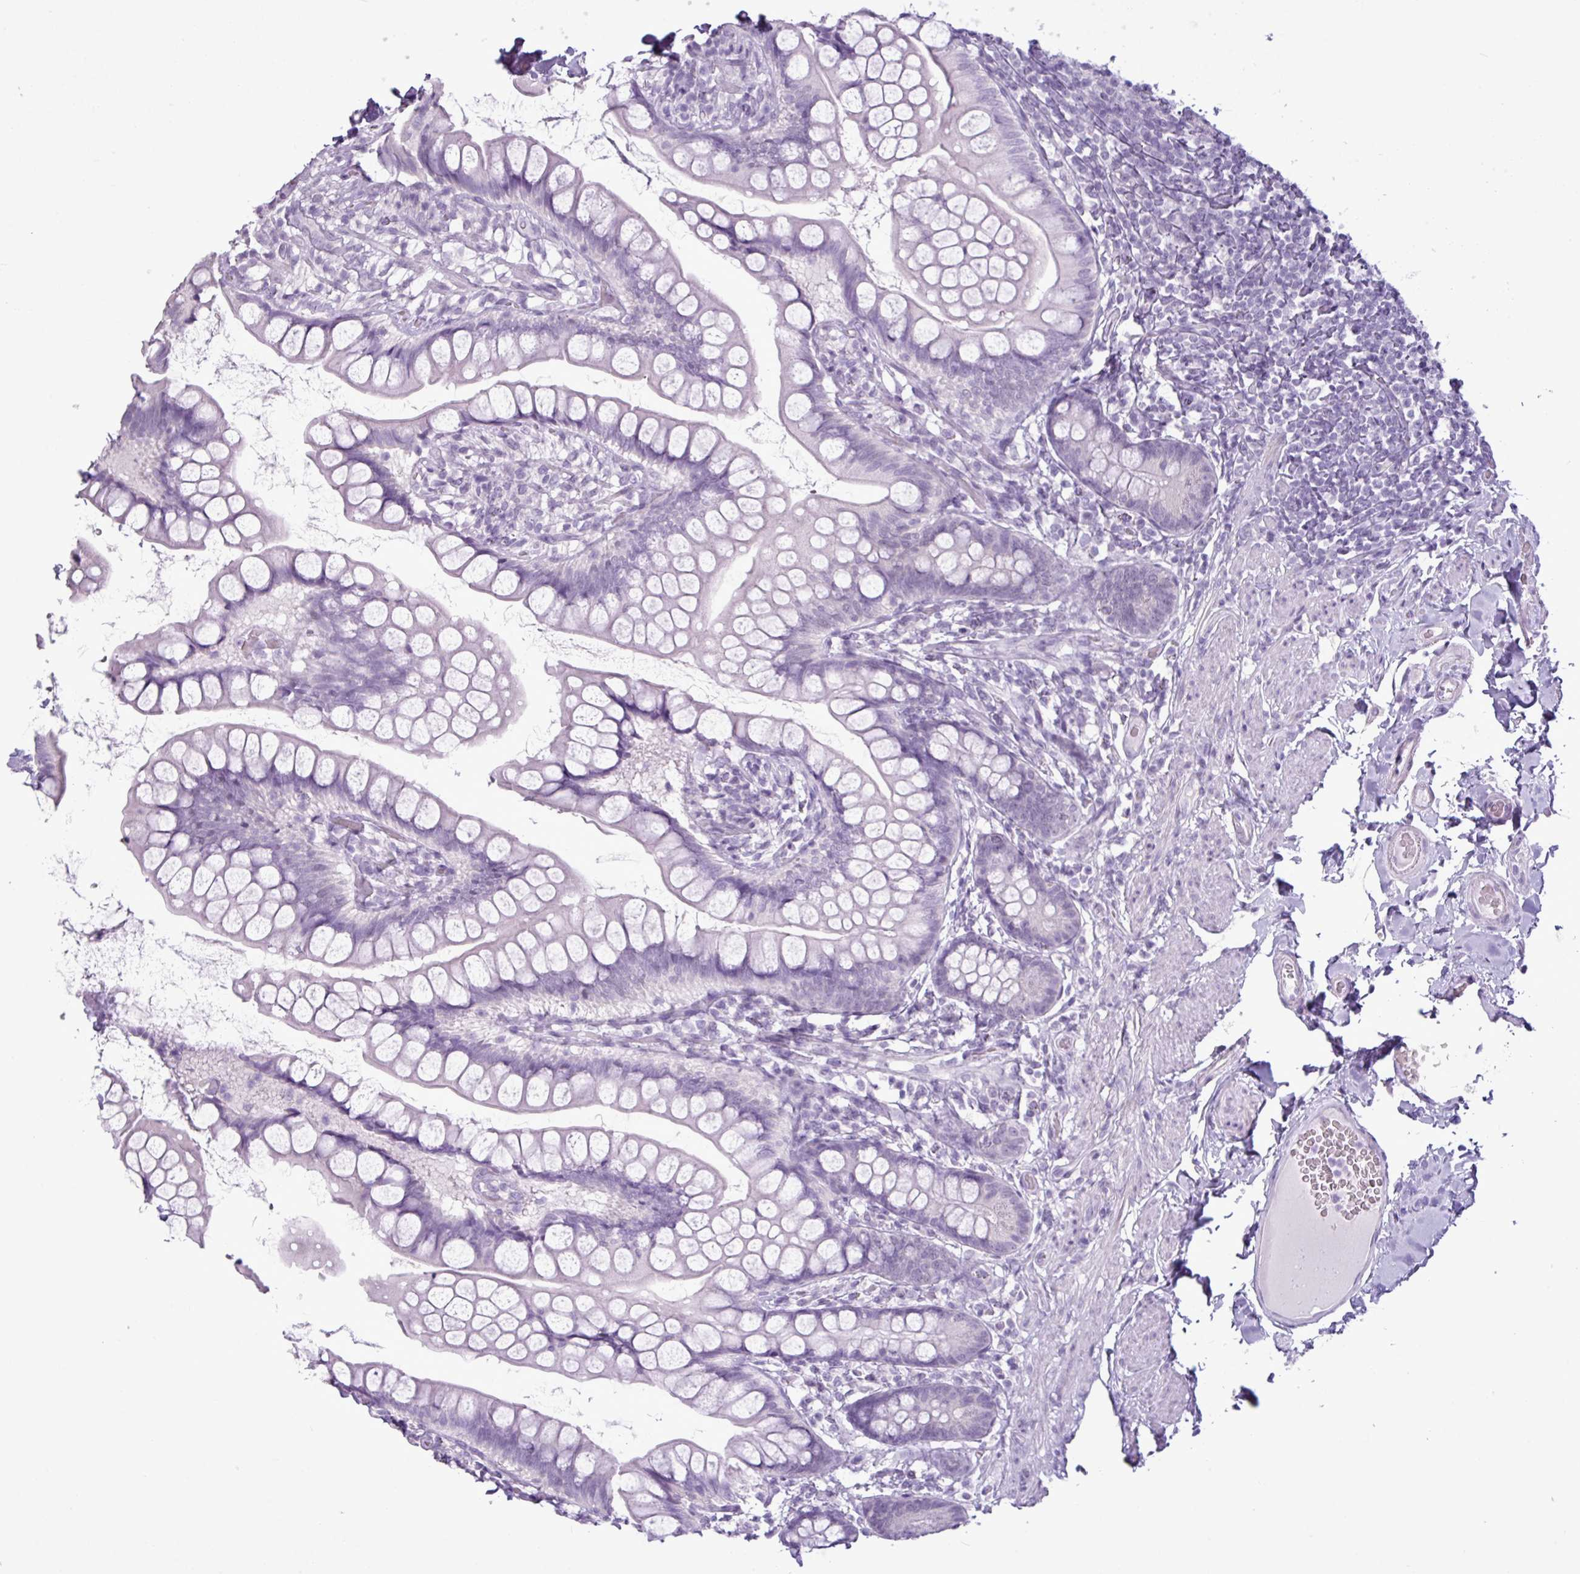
{"staining": {"intensity": "negative", "quantity": "none", "location": "none"}, "tissue": "small intestine", "cell_type": "Glandular cells", "image_type": "normal", "snomed": [{"axis": "morphology", "description": "Normal tissue, NOS"}, {"axis": "topography", "description": "Small intestine"}], "caption": "High power microscopy photomicrograph of an immunohistochemistry (IHC) image of normal small intestine, revealing no significant positivity in glandular cells.", "gene": "AMY2A", "patient": {"sex": "male", "age": 70}}